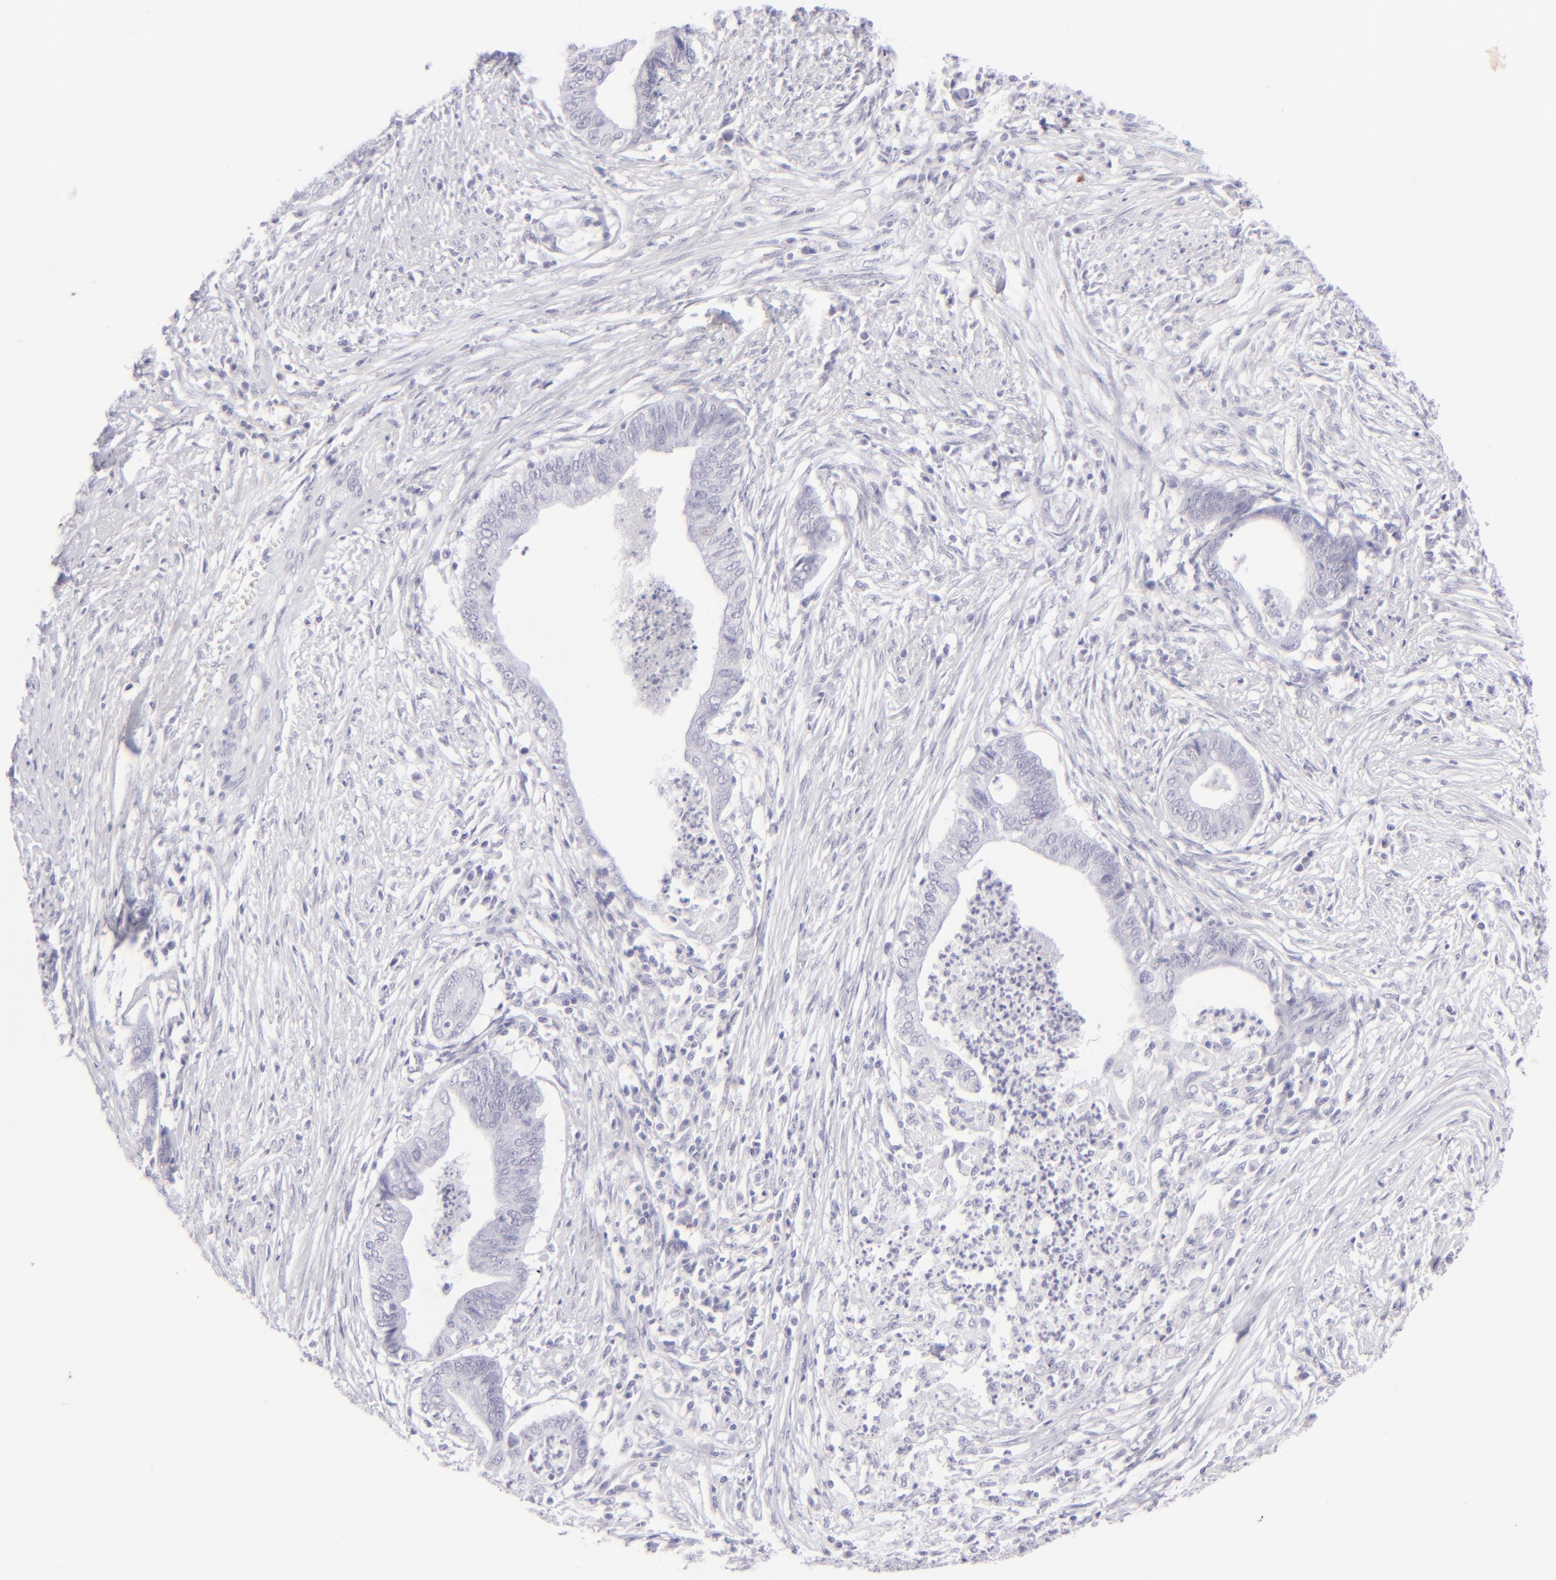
{"staining": {"intensity": "negative", "quantity": "none", "location": "none"}, "tissue": "endometrial cancer", "cell_type": "Tumor cells", "image_type": "cancer", "snomed": [{"axis": "morphology", "description": "Necrosis, NOS"}, {"axis": "morphology", "description": "Adenocarcinoma, NOS"}, {"axis": "topography", "description": "Endometrium"}], "caption": "This is an immunohistochemistry (IHC) histopathology image of endometrial cancer. There is no staining in tumor cells.", "gene": "FCER2", "patient": {"sex": "female", "age": 79}}